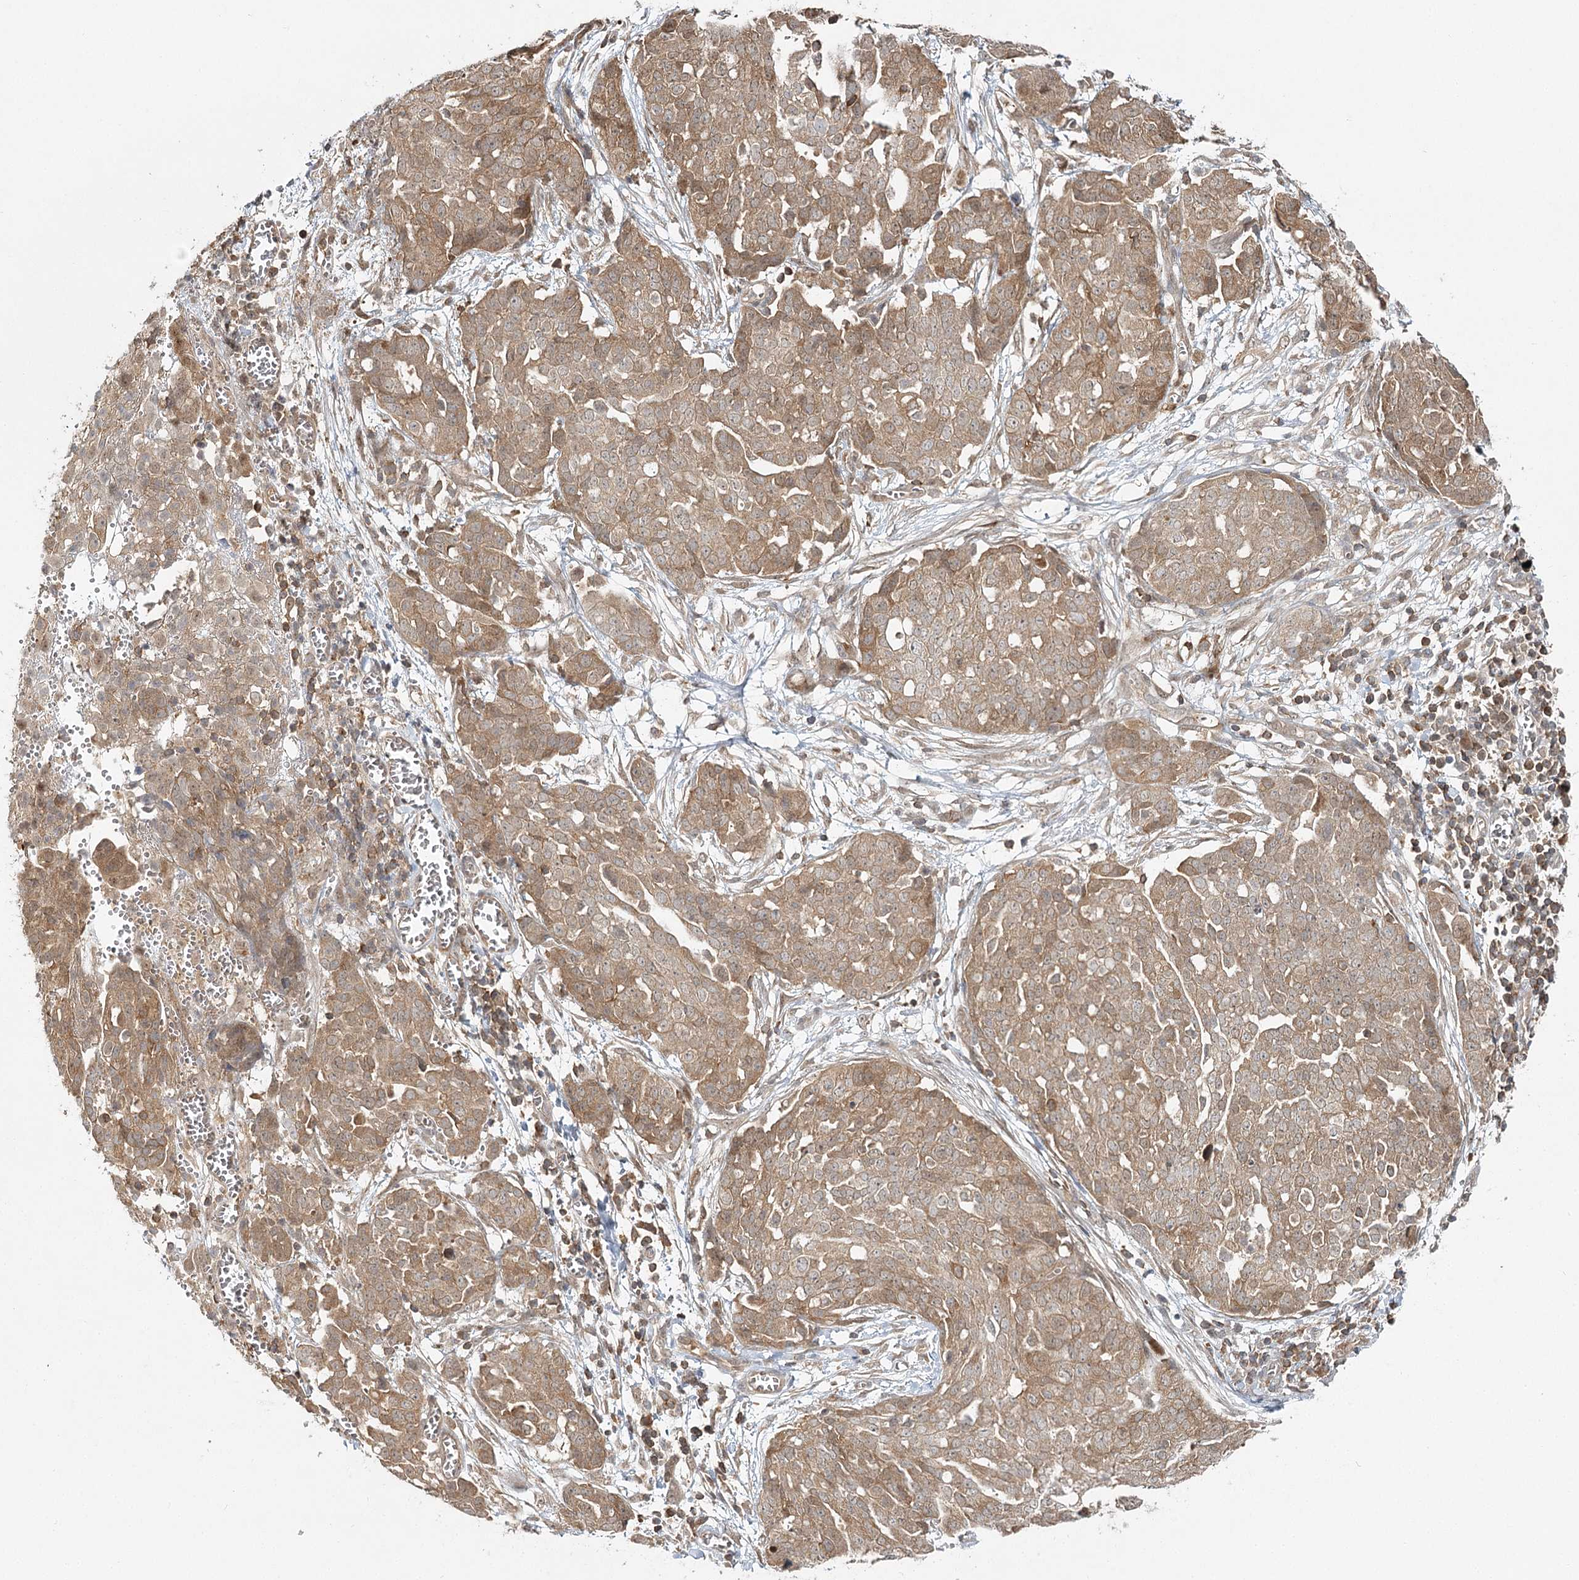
{"staining": {"intensity": "moderate", "quantity": ">75%", "location": "cytoplasmic/membranous"}, "tissue": "ovarian cancer", "cell_type": "Tumor cells", "image_type": "cancer", "snomed": [{"axis": "morphology", "description": "Cystadenocarcinoma, serous, NOS"}, {"axis": "topography", "description": "Soft tissue"}, {"axis": "topography", "description": "Ovary"}], "caption": "Immunohistochemical staining of human serous cystadenocarcinoma (ovarian) demonstrates medium levels of moderate cytoplasmic/membranous expression in approximately >75% of tumor cells. The staining is performed using DAB brown chromogen to label protein expression. The nuclei are counter-stained blue using hematoxylin.", "gene": "FAM120B", "patient": {"sex": "female", "age": 57}}